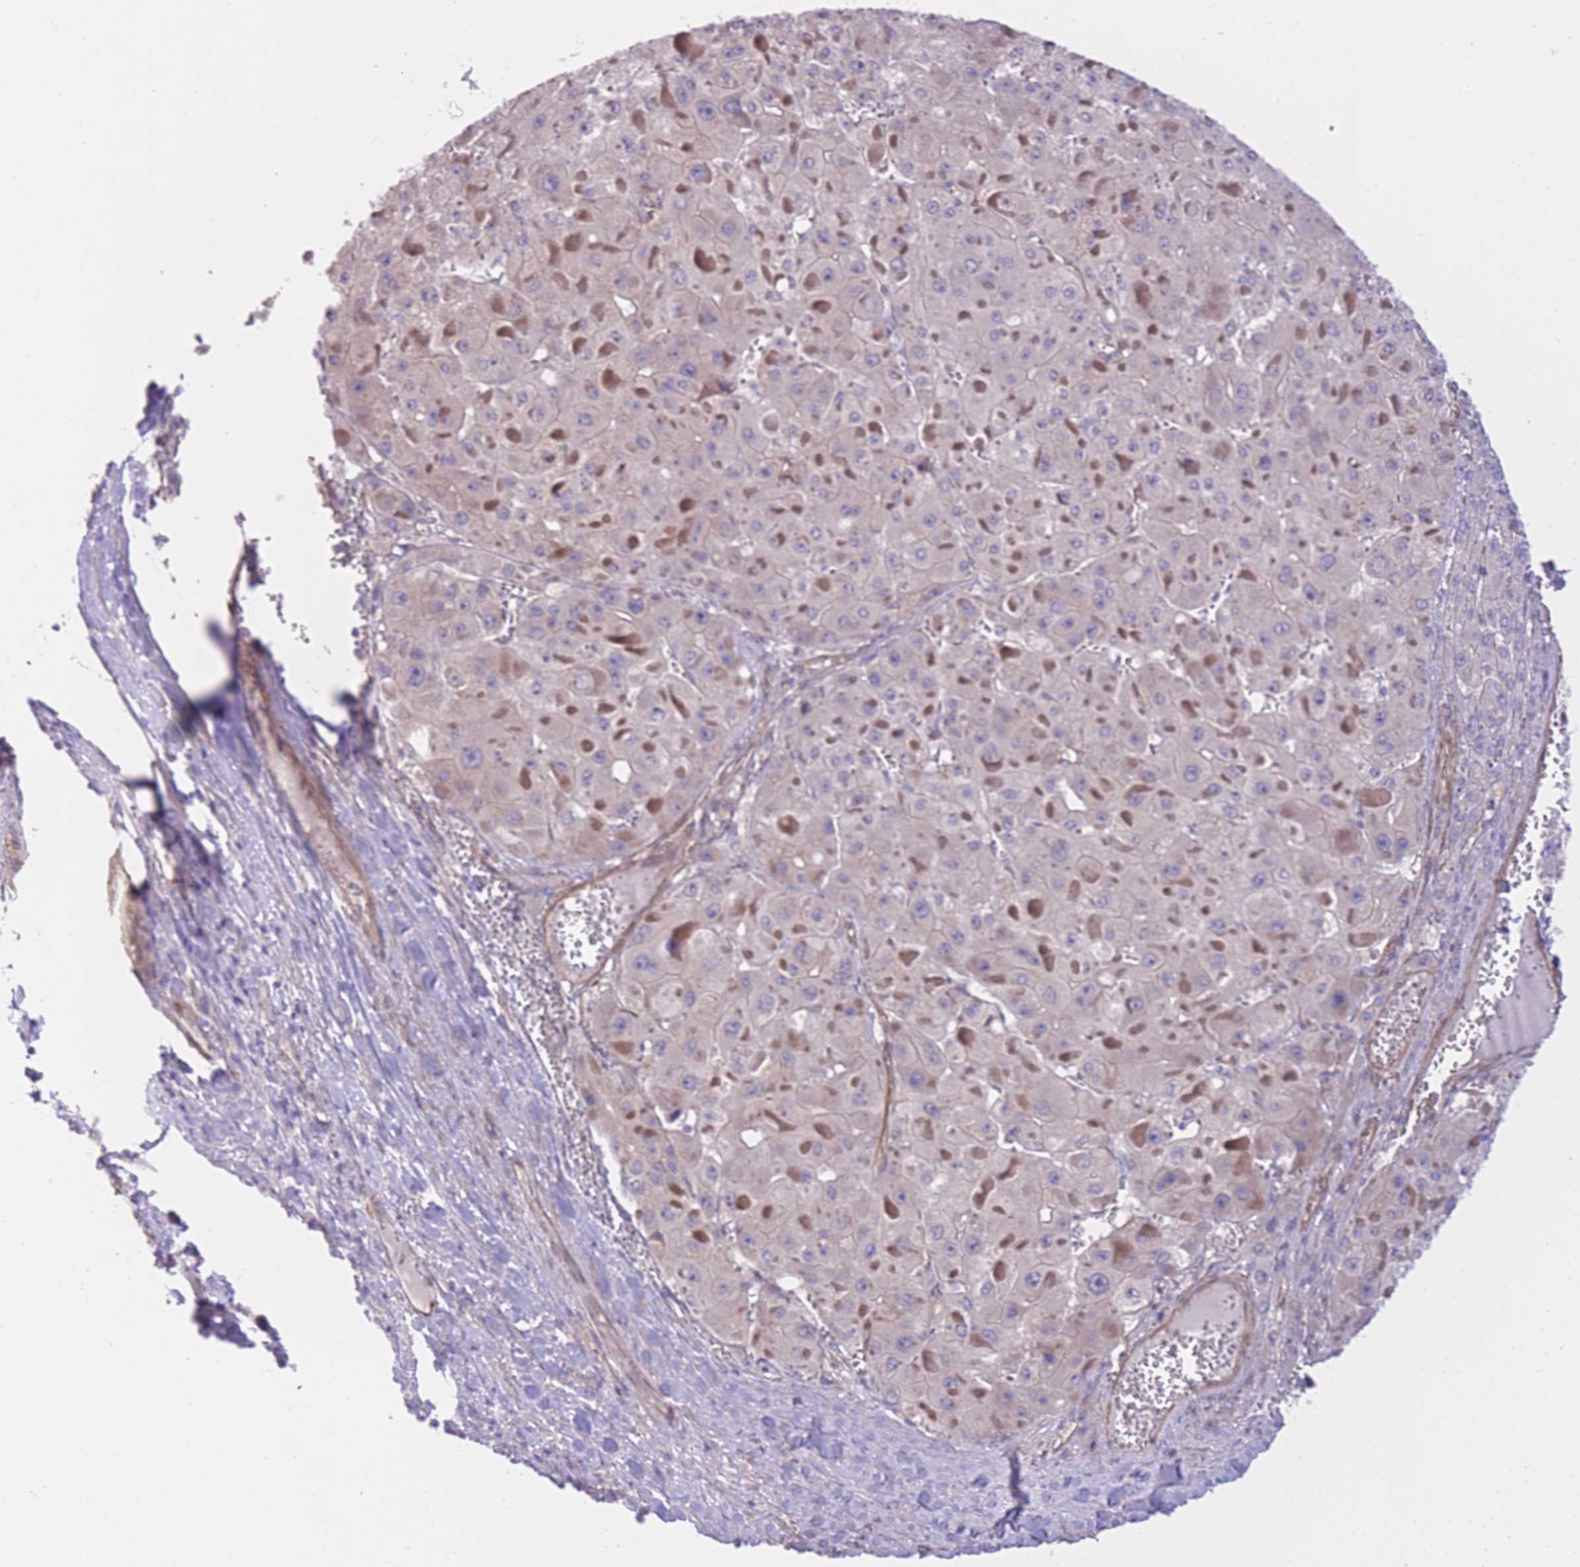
{"staining": {"intensity": "negative", "quantity": "none", "location": "none"}, "tissue": "liver cancer", "cell_type": "Tumor cells", "image_type": "cancer", "snomed": [{"axis": "morphology", "description": "Carcinoma, Hepatocellular, NOS"}, {"axis": "topography", "description": "Liver"}], "caption": "An image of human hepatocellular carcinoma (liver) is negative for staining in tumor cells. The staining was performed using DAB (3,3'-diaminobenzidine) to visualize the protein expression in brown, while the nuclei were stained in blue with hematoxylin (Magnification: 20x).", "gene": "QTRT1", "patient": {"sex": "female", "age": 73}}